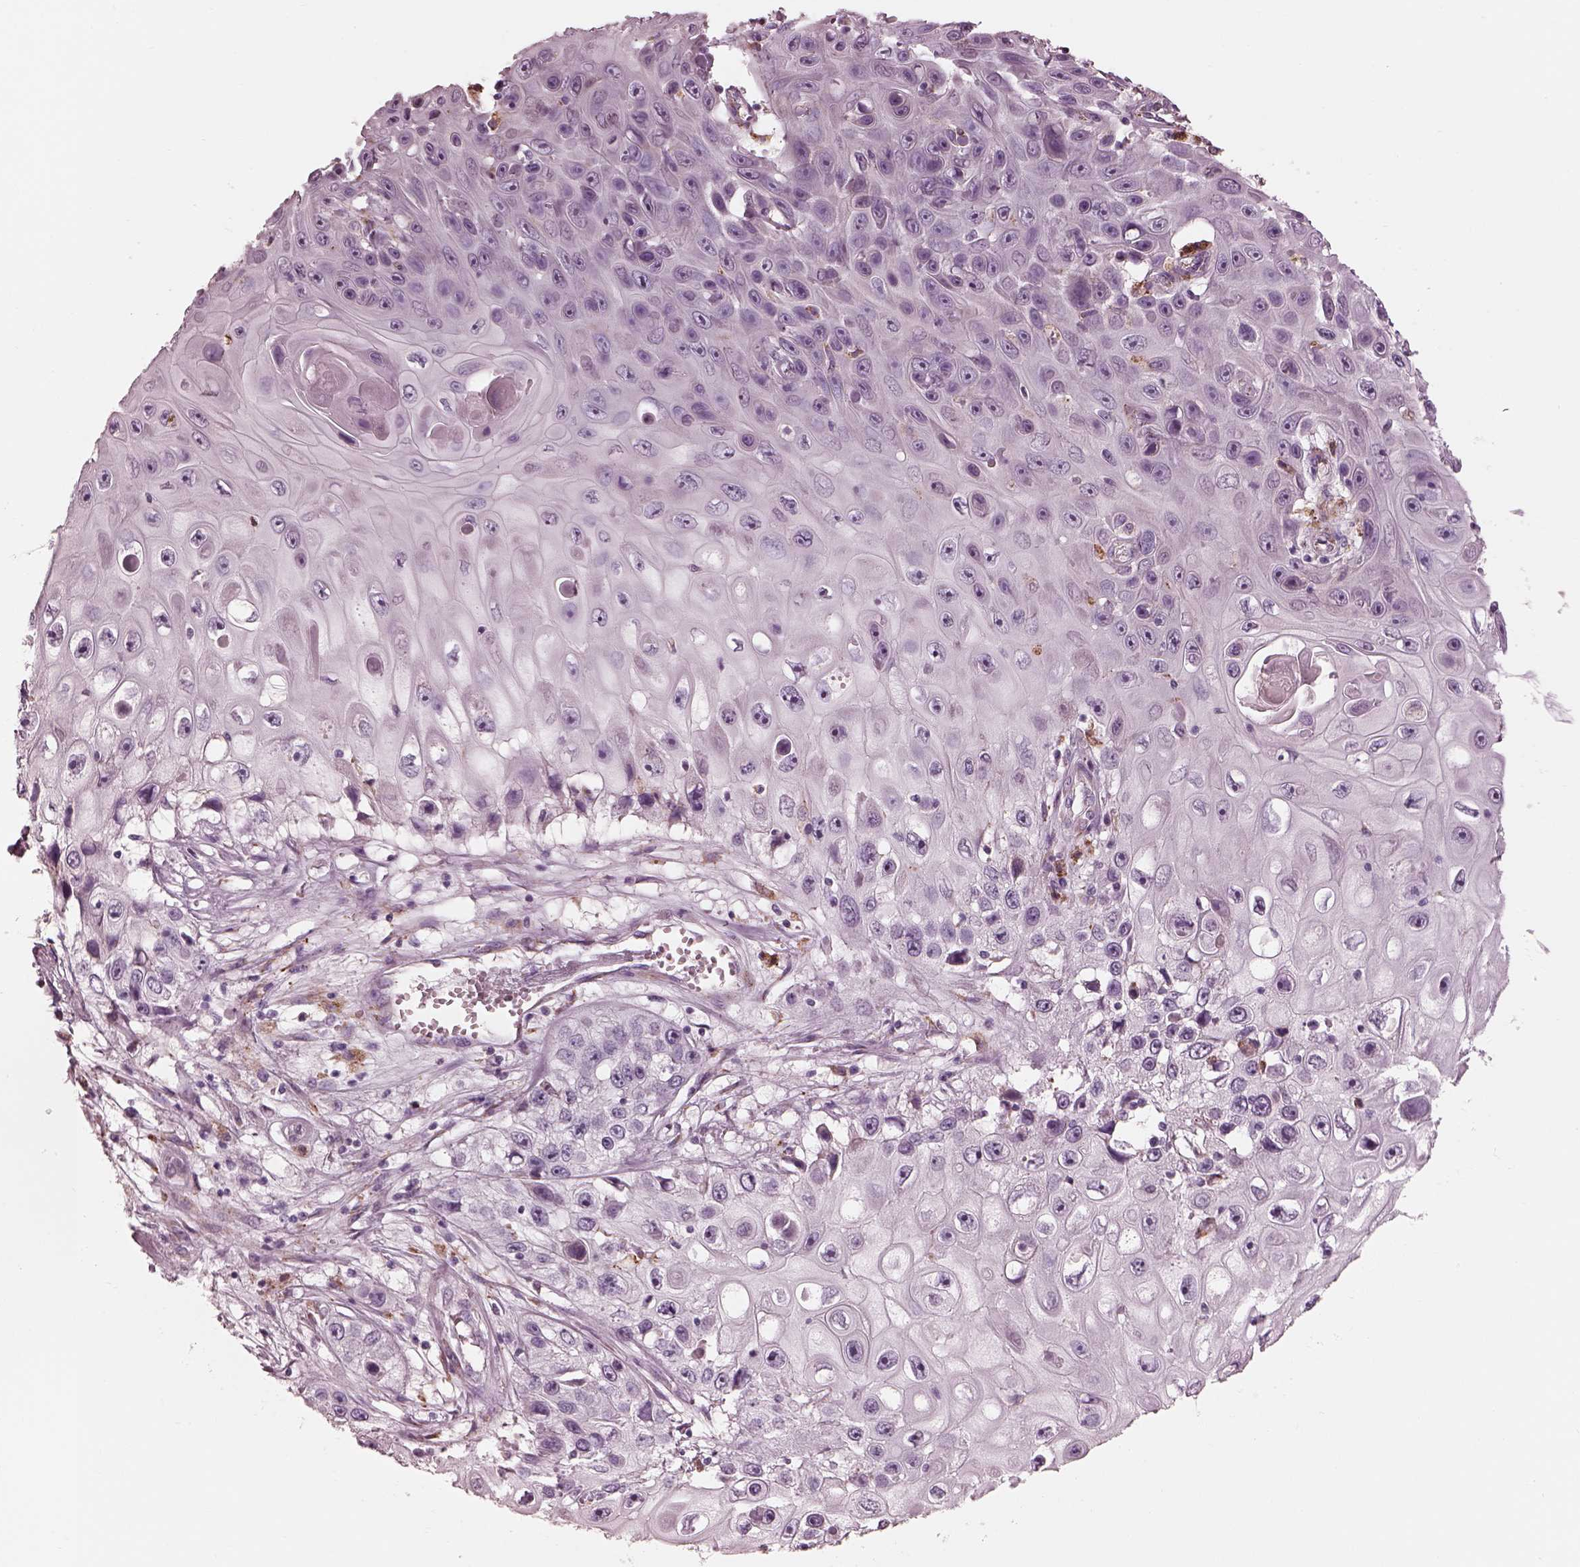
{"staining": {"intensity": "negative", "quantity": "none", "location": "none"}, "tissue": "skin cancer", "cell_type": "Tumor cells", "image_type": "cancer", "snomed": [{"axis": "morphology", "description": "Squamous cell carcinoma, NOS"}, {"axis": "topography", "description": "Skin"}], "caption": "Immunohistochemistry (IHC) of human skin squamous cell carcinoma shows no expression in tumor cells.", "gene": "CADM2", "patient": {"sex": "male", "age": 82}}